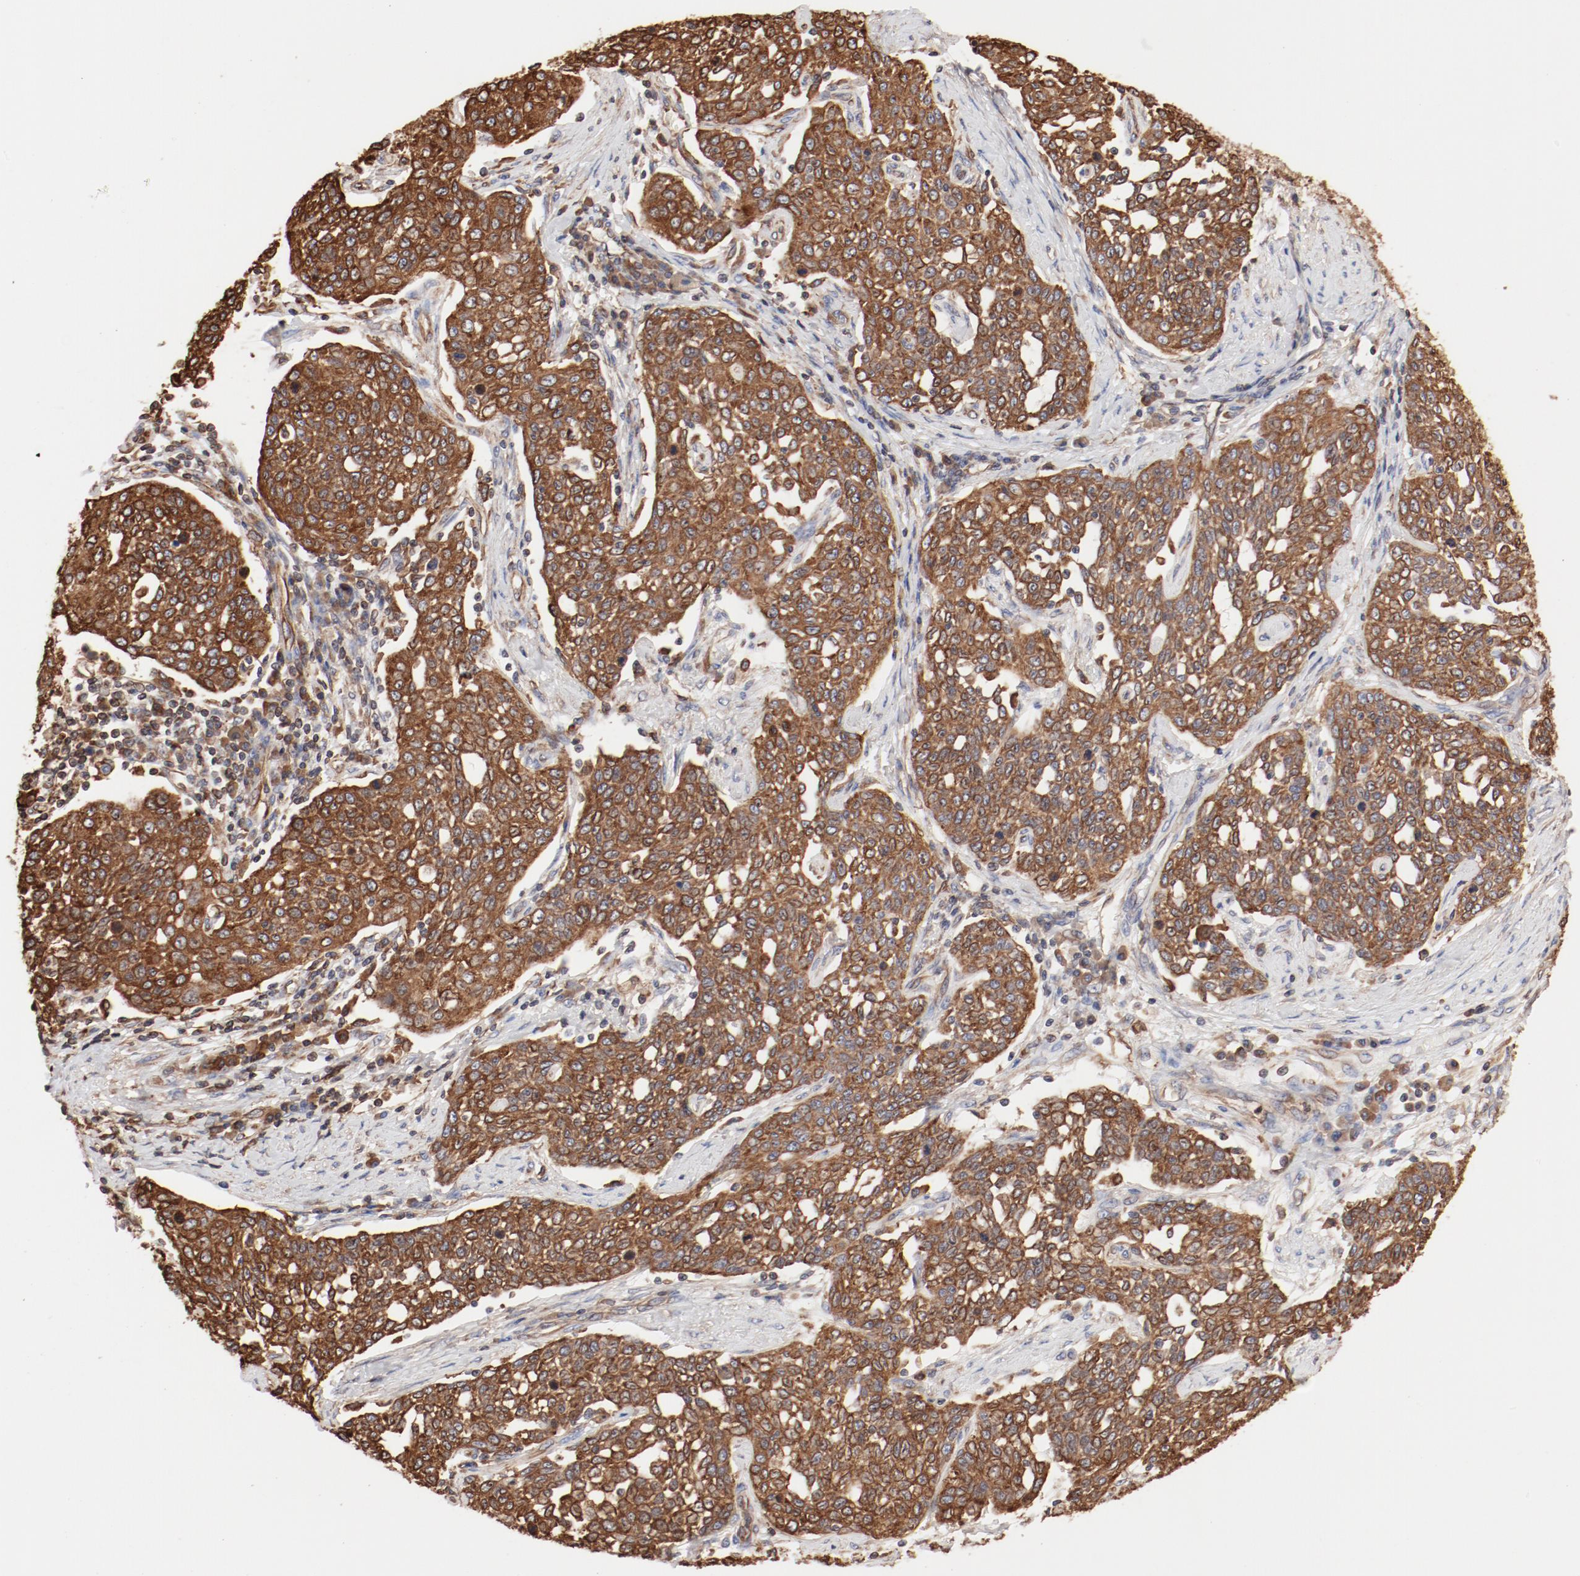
{"staining": {"intensity": "strong", "quantity": ">75%", "location": "cytoplasmic/membranous"}, "tissue": "cervical cancer", "cell_type": "Tumor cells", "image_type": "cancer", "snomed": [{"axis": "morphology", "description": "Squamous cell carcinoma, NOS"}, {"axis": "topography", "description": "Cervix"}], "caption": "Cervical cancer (squamous cell carcinoma) stained with a protein marker displays strong staining in tumor cells.", "gene": "BCAP31", "patient": {"sex": "female", "age": 34}}